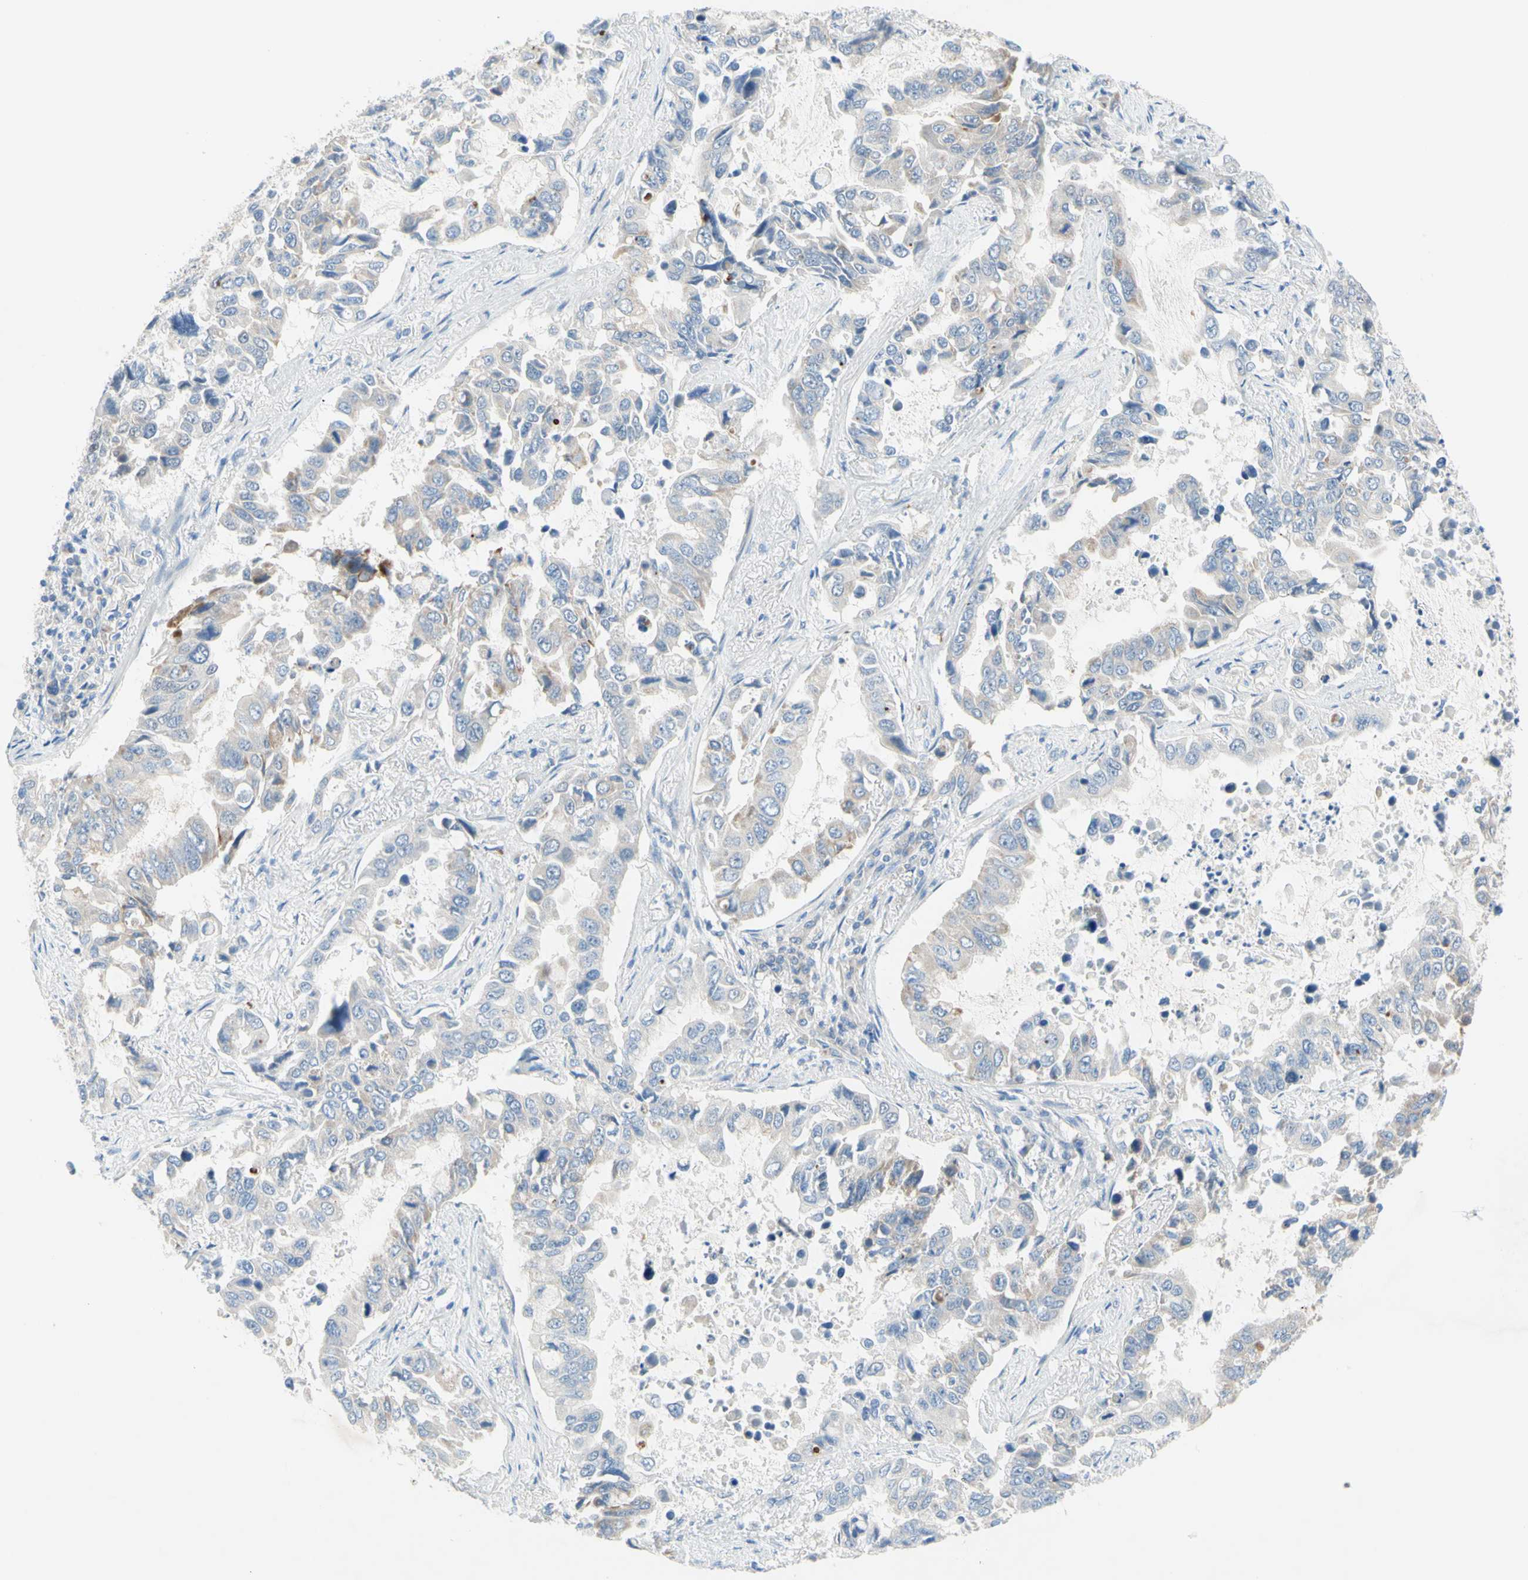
{"staining": {"intensity": "weak", "quantity": "25%-75%", "location": "cytoplasmic/membranous"}, "tissue": "lung cancer", "cell_type": "Tumor cells", "image_type": "cancer", "snomed": [{"axis": "morphology", "description": "Adenocarcinoma, NOS"}, {"axis": "topography", "description": "Lung"}], "caption": "Tumor cells reveal weak cytoplasmic/membranous positivity in about 25%-75% of cells in lung adenocarcinoma.", "gene": "MFF", "patient": {"sex": "male", "age": 64}}